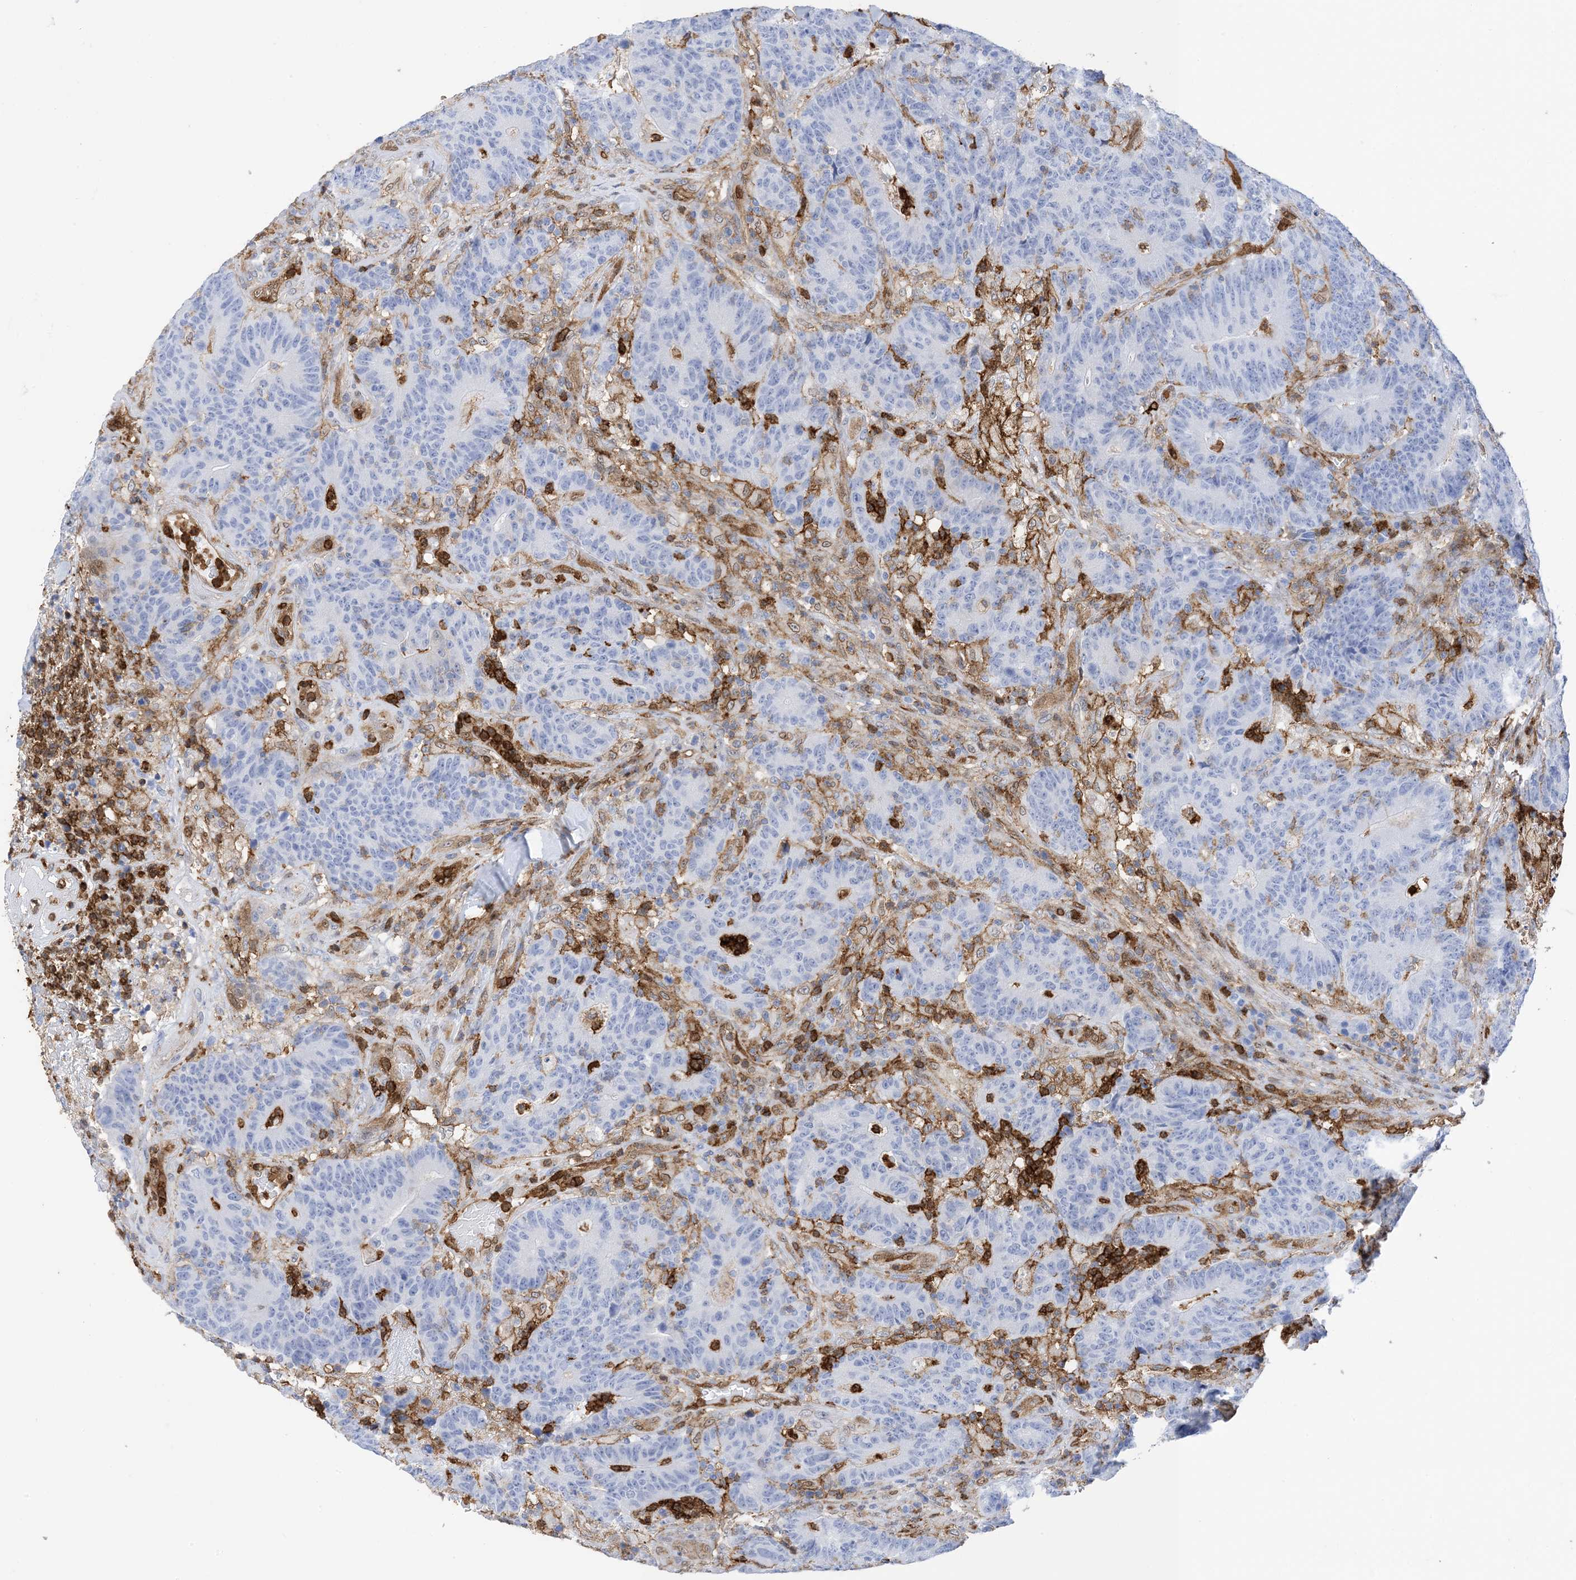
{"staining": {"intensity": "negative", "quantity": "none", "location": "none"}, "tissue": "colorectal cancer", "cell_type": "Tumor cells", "image_type": "cancer", "snomed": [{"axis": "morphology", "description": "Normal tissue, NOS"}, {"axis": "morphology", "description": "Adenocarcinoma, NOS"}, {"axis": "topography", "description": "Colon"}], "caption": "Immunohistochemistry (IHC) micrograph of neoplastic tissue: adenocarcinoma (colorectal) stained with DAB exhibits no significant protein expression in tumor cells.", "gene": "ANXA1", "patient": {"sex": "female", "age": 75}}